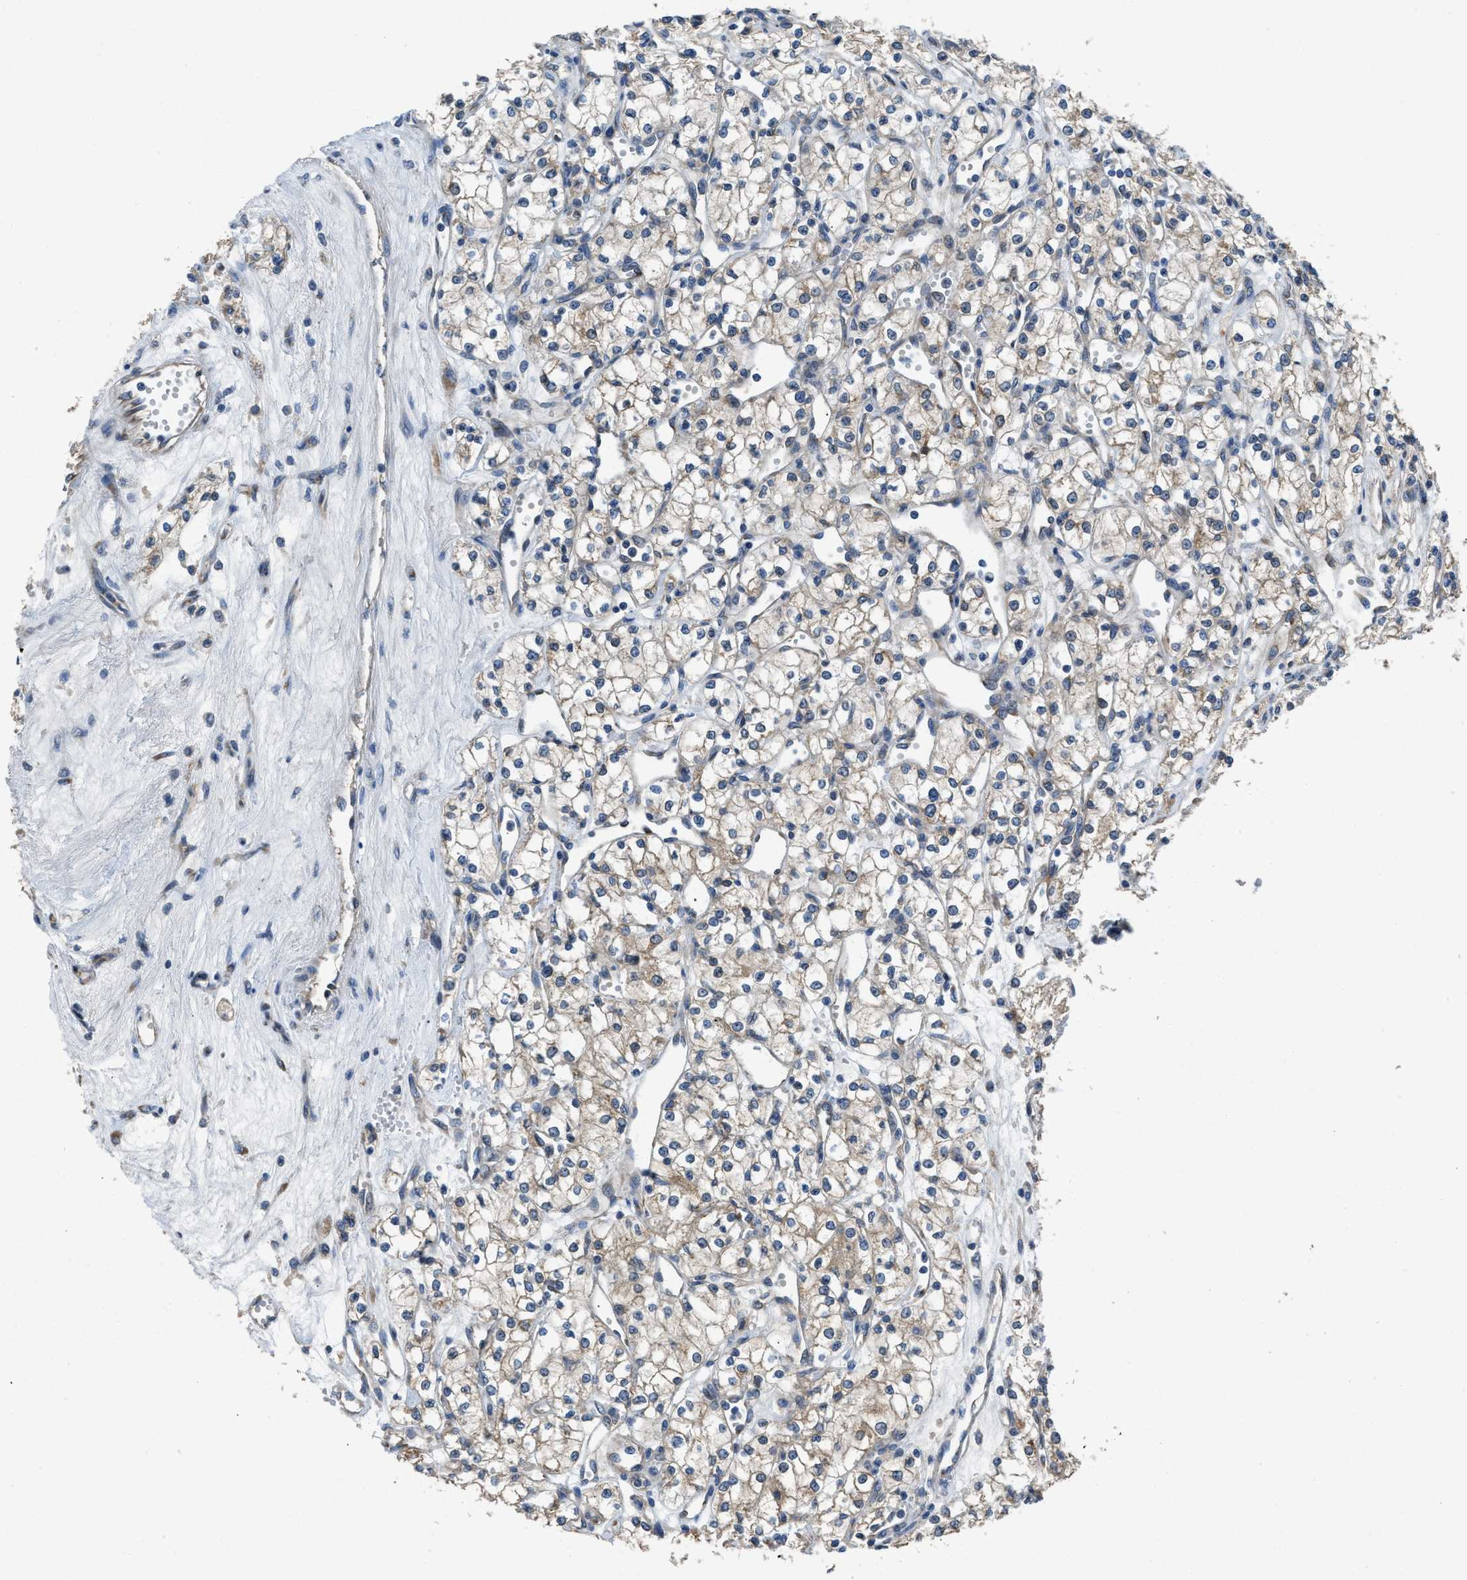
{"staining": {"intensity": "moderate", "quantity": ">75%", "location": "cytoplasmic/membranous"}, "tissue": "renal cancer", "cell_type": "Tumor cells", "image_type": "cancer", "snomed": [{"axis": "morphology", "description": "Adenocarcinoma, NOS"}, {"axis": "topography", "description": "Kidney"}], "caption": "Moderate cytoplasmic/membranous protein positivity is seen in approximately >75% of tumor cells in renal cancer (adenocarcinoma).", "gene": "GGCX", "patient": {"sex": "male", "age": 59}}